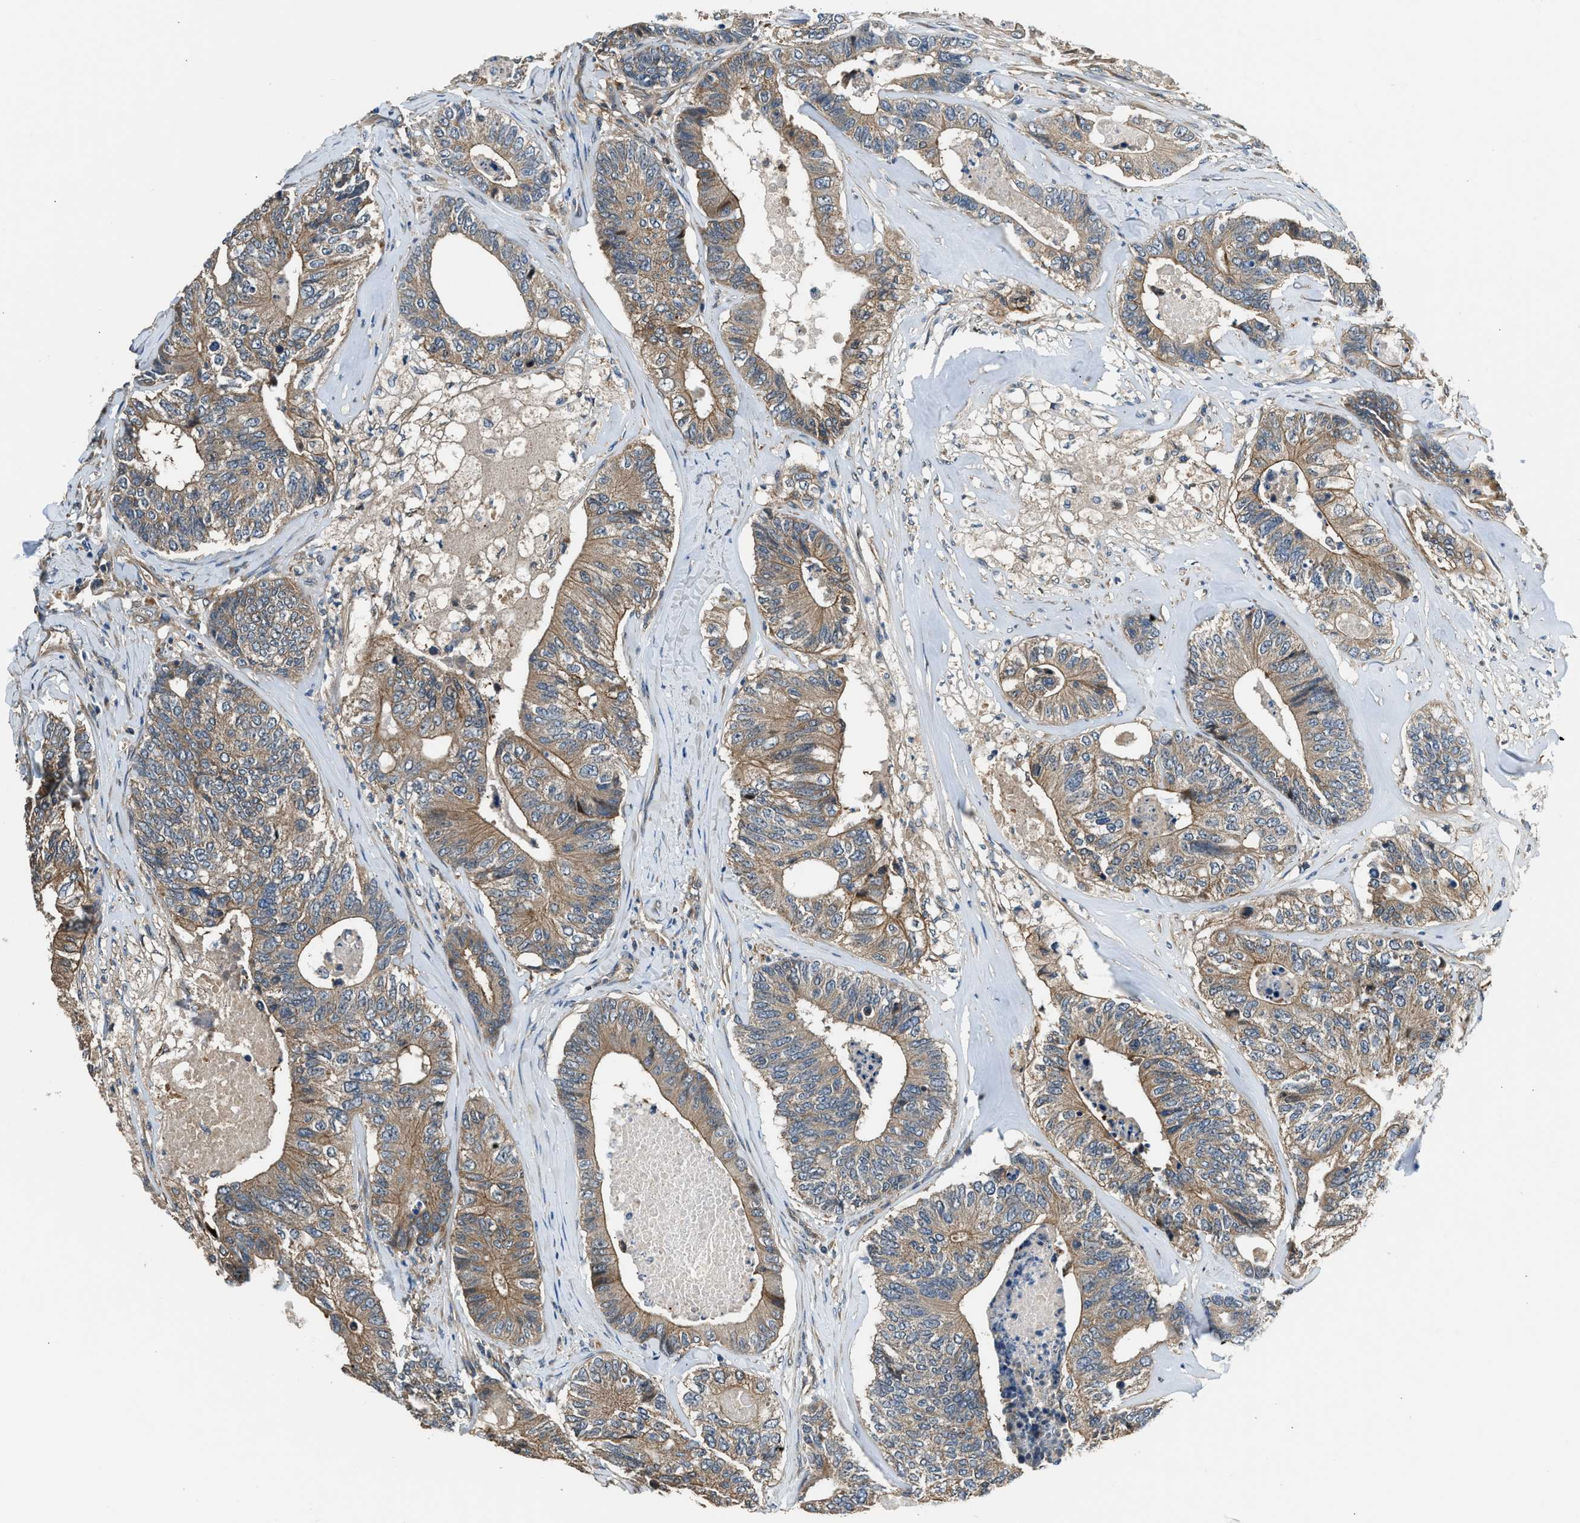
{"staining": {"intensity": "moderate", "quantity": ">75%", "location": "cytoplasmic/membranous"}, "tissue": "colorectal cancer", "cell_type": "Tumor cells", "image_type": "cancer", "snomed": [{"axis": "morphology", "description": "Adenocarcinoma, NOS"}, {"axis": "topography", "description": "Colon"}], "caption": "Immunohistochemistry (IHC) histopathology image of neoplastic tissue: human adenocarcinoma (colorectal) stained using IHC exhibits medium levels of moderate protein expression localized specifically in the cytoplasmic/membranous of tumor cells, appearing as a cytoplasmic/membranous brown color.", "gene": "IL3RA", "patient": {"sex": "female", "age": 67}}